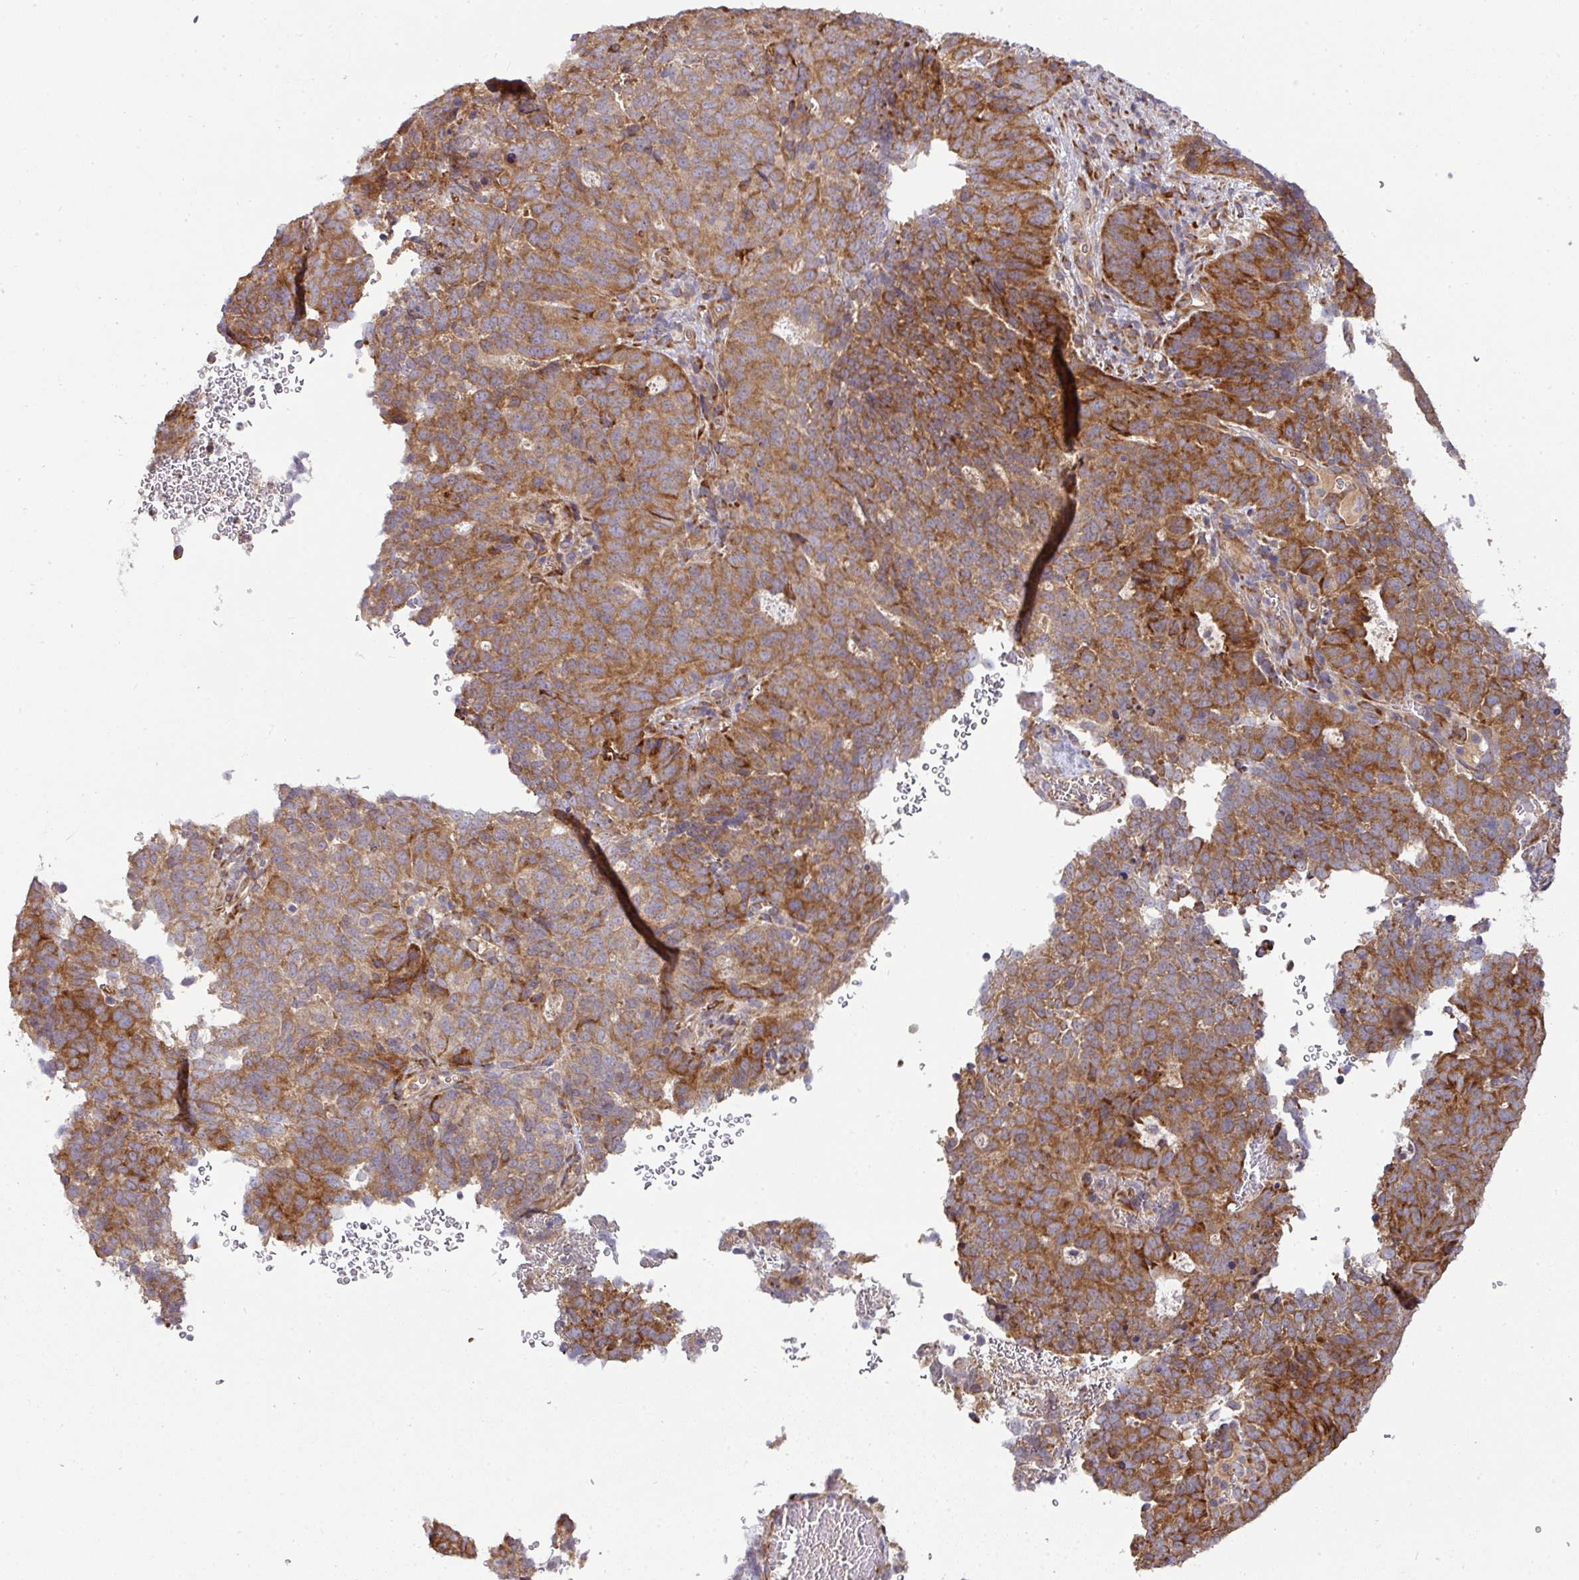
{"staining": {"intensity": "strong", "quantity": ">75%", "location": "cytoplasmic/membranous"}, "tissue": "cervical cancer", "cell_type": "Tumor cells", "image_type": "cancer", "snomed": [{"axis": "morphology", "description": "Adenocarcinoma, NOS"}, {"axis": "topography", "description": "Cervix"}], "caption": "Protein staining exhibits strong cytoplasmic/membranous positivity in approximately >75% of tumor cells in adenocarcinoma (cervical).", "gene": "GALP", "patient": {"sex": "female", "age": 38}}